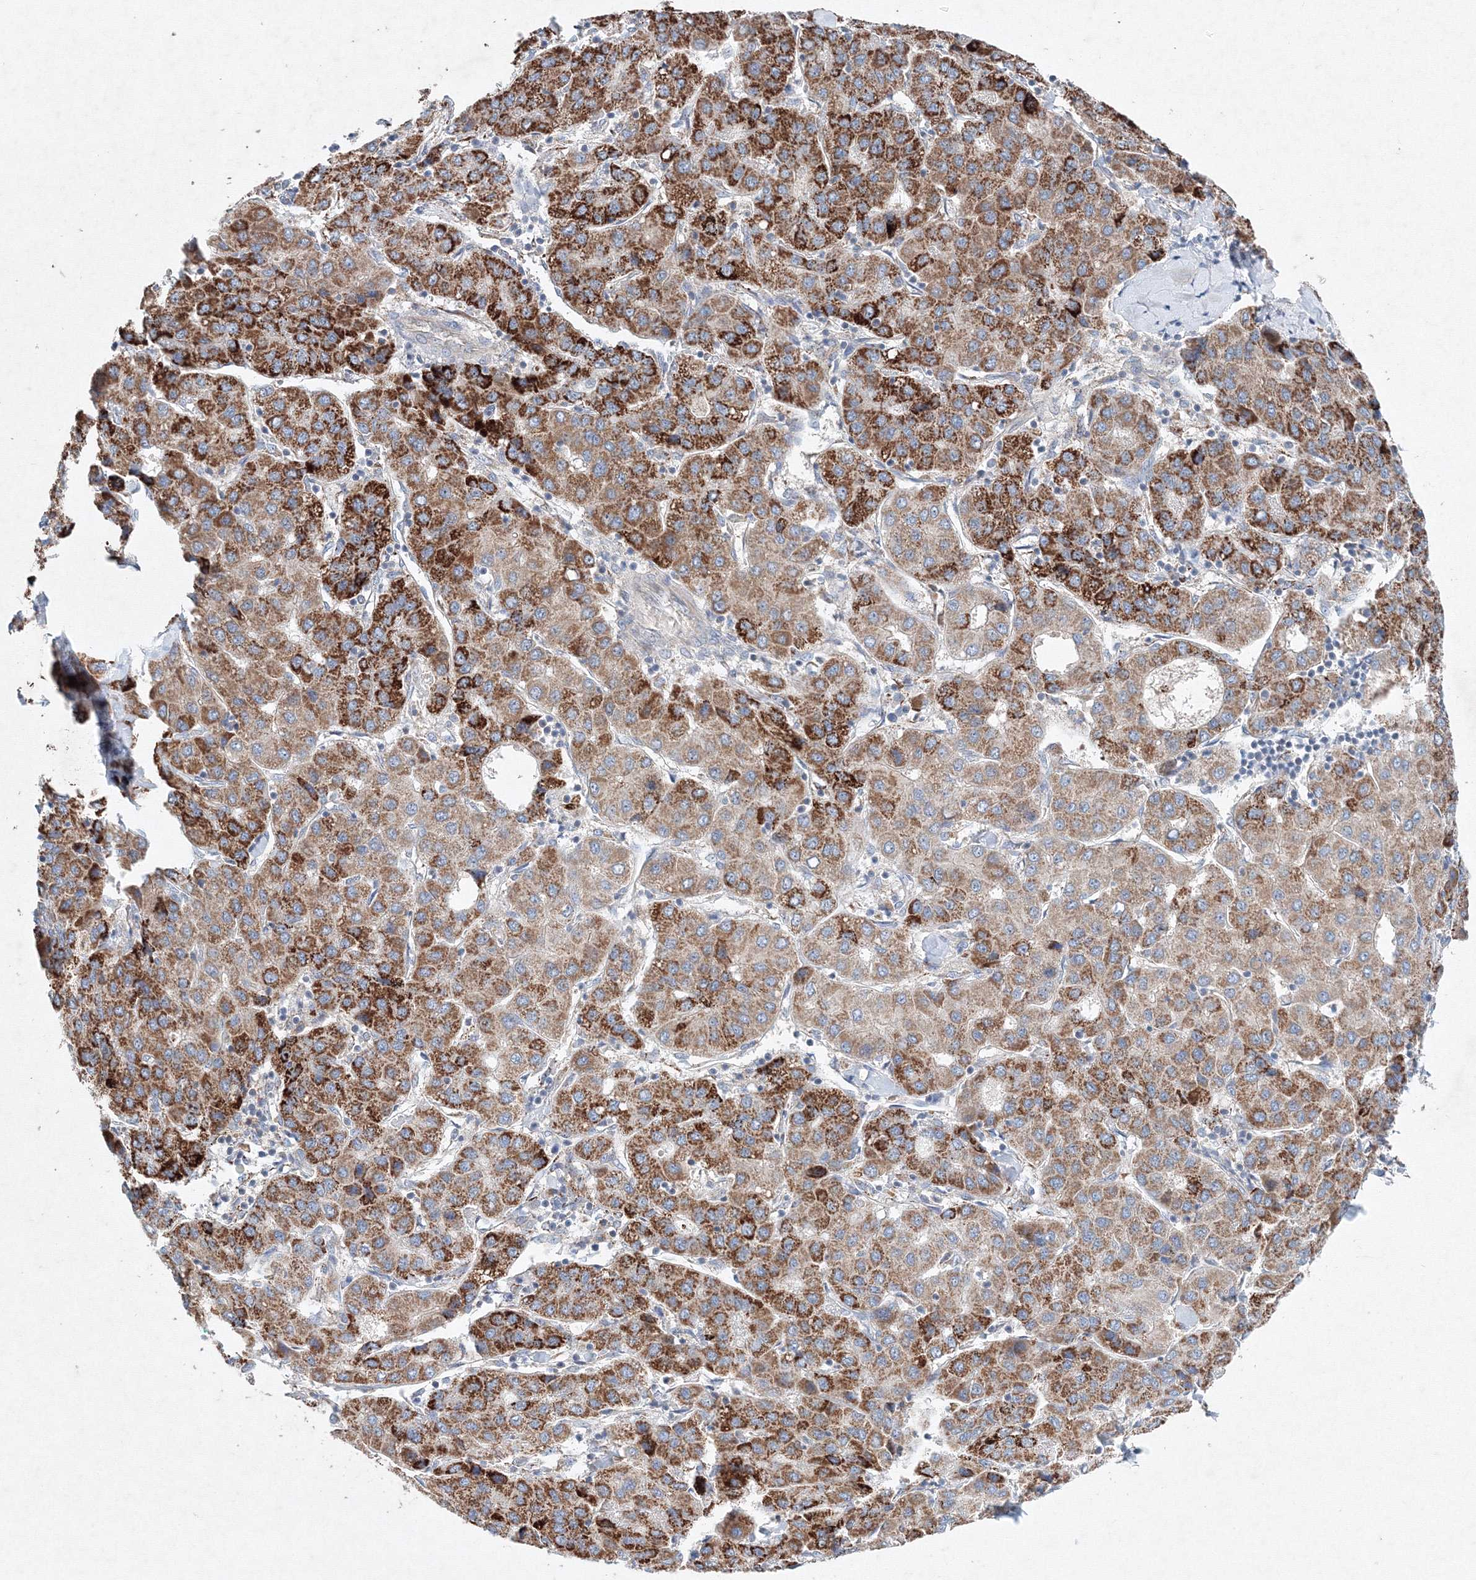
{"staining": {"intensity": "strong", "quantity": ">75%", "location": "cytoplasmic/membranous"}, "tissue": "liver cancer", "cell_type": "Tumor cells", "image_type": "cancer", "snomed": [{"axis": "morphology", "description": "Carcinoma, Hepatocellular, NOS"}, {"axis": "topography", "description": "Liver"}], "caption": "The immunohistochemical stain labels strong cytoplasmic/membranous positivity in tumor cells of liver hepatocellular carcinoma tissue. The staining is performed using DAB (3,3'-diaminobenzidine) brown chromogen to label protein expression. The nuclei are counter-stained blue using hematoxylin.", "gene": "WDR49", "patient": {"sex": "male", "age": 65}}